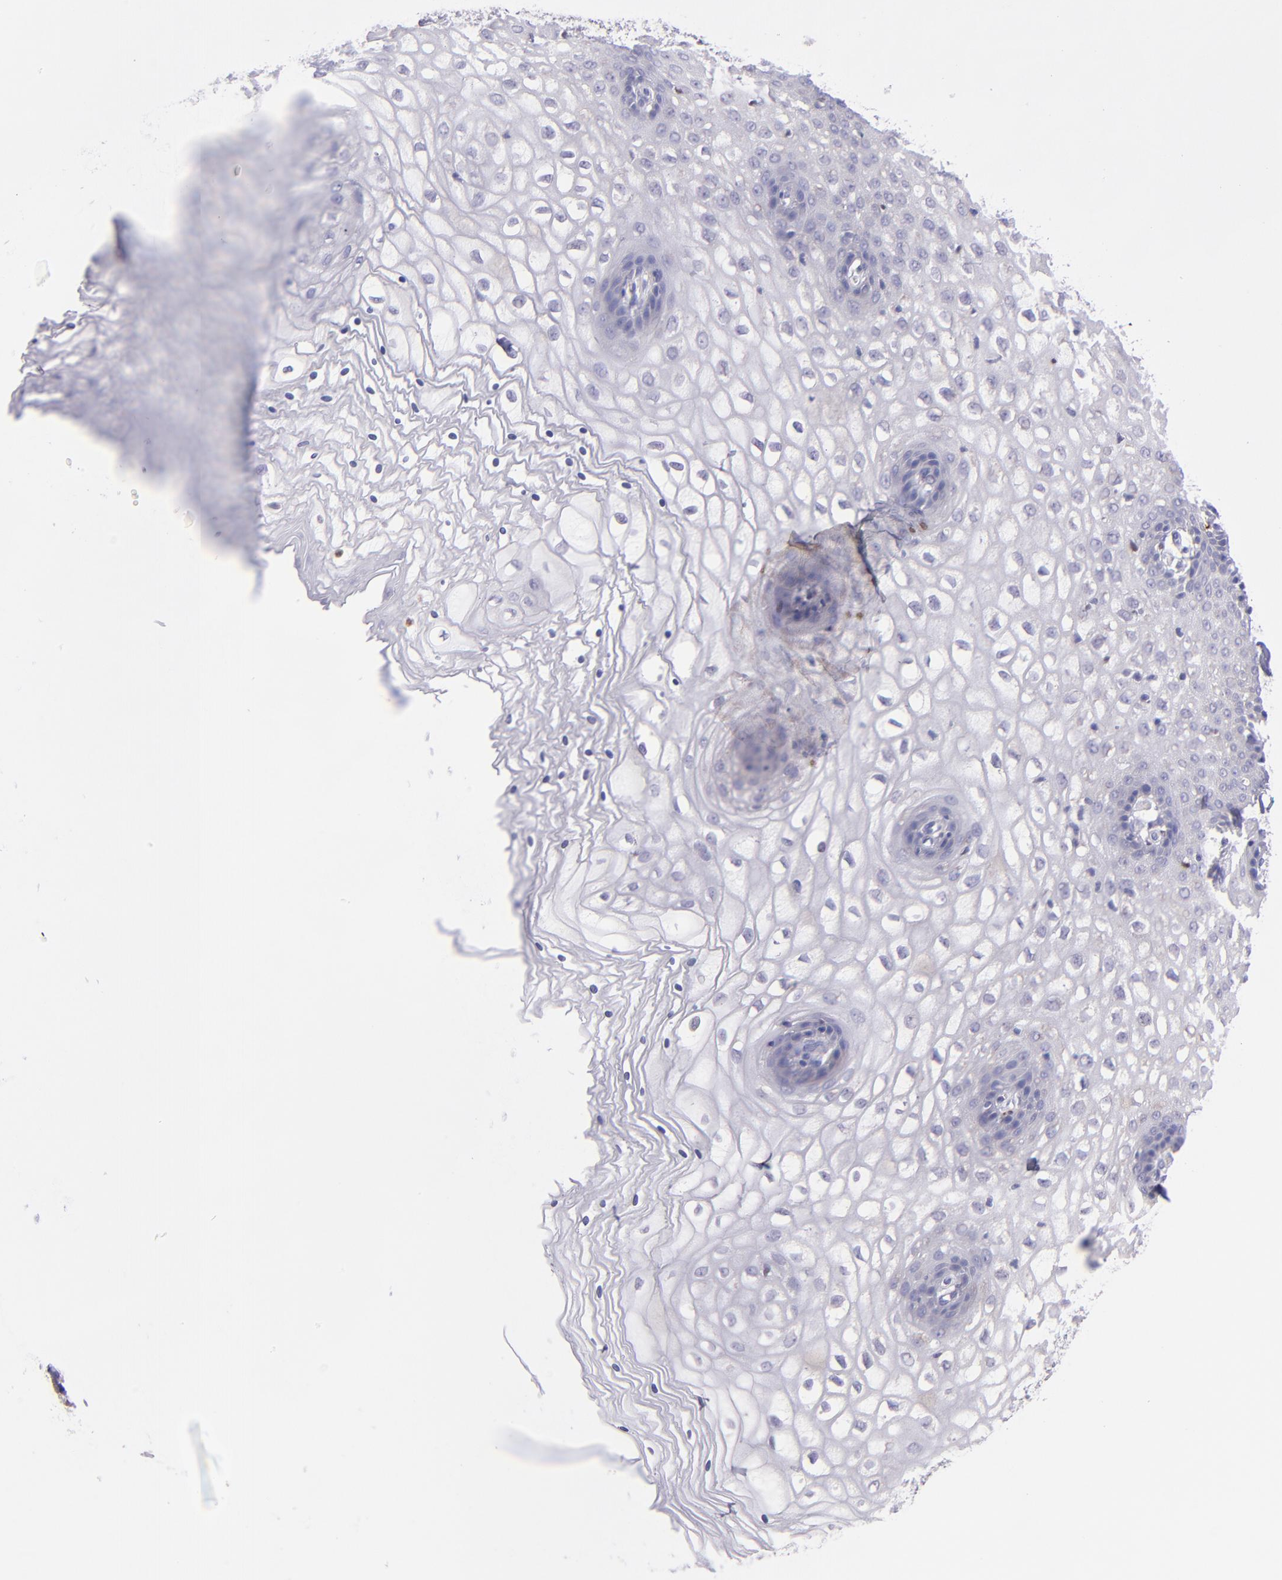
{"staining": {"intensity": "negative", "quantity": "none", "location": "none"}, "tissue": "vagina", "cell_type": "Squamous epithelial cells", "image_type": "normal", "snomed": [{"axis": "morphology", "description": "Normal tissue, NOS"}, {"axis": "topography", "description": "Vagina"}], "caption": "An immunohistochemistry (IHC) photomicrograph of unremarkable vagina is shown. There is no staining in squamous epithelial cells of vagina.", "gene": "IRF8", "patient": {"sex": "female", "age": 34}}